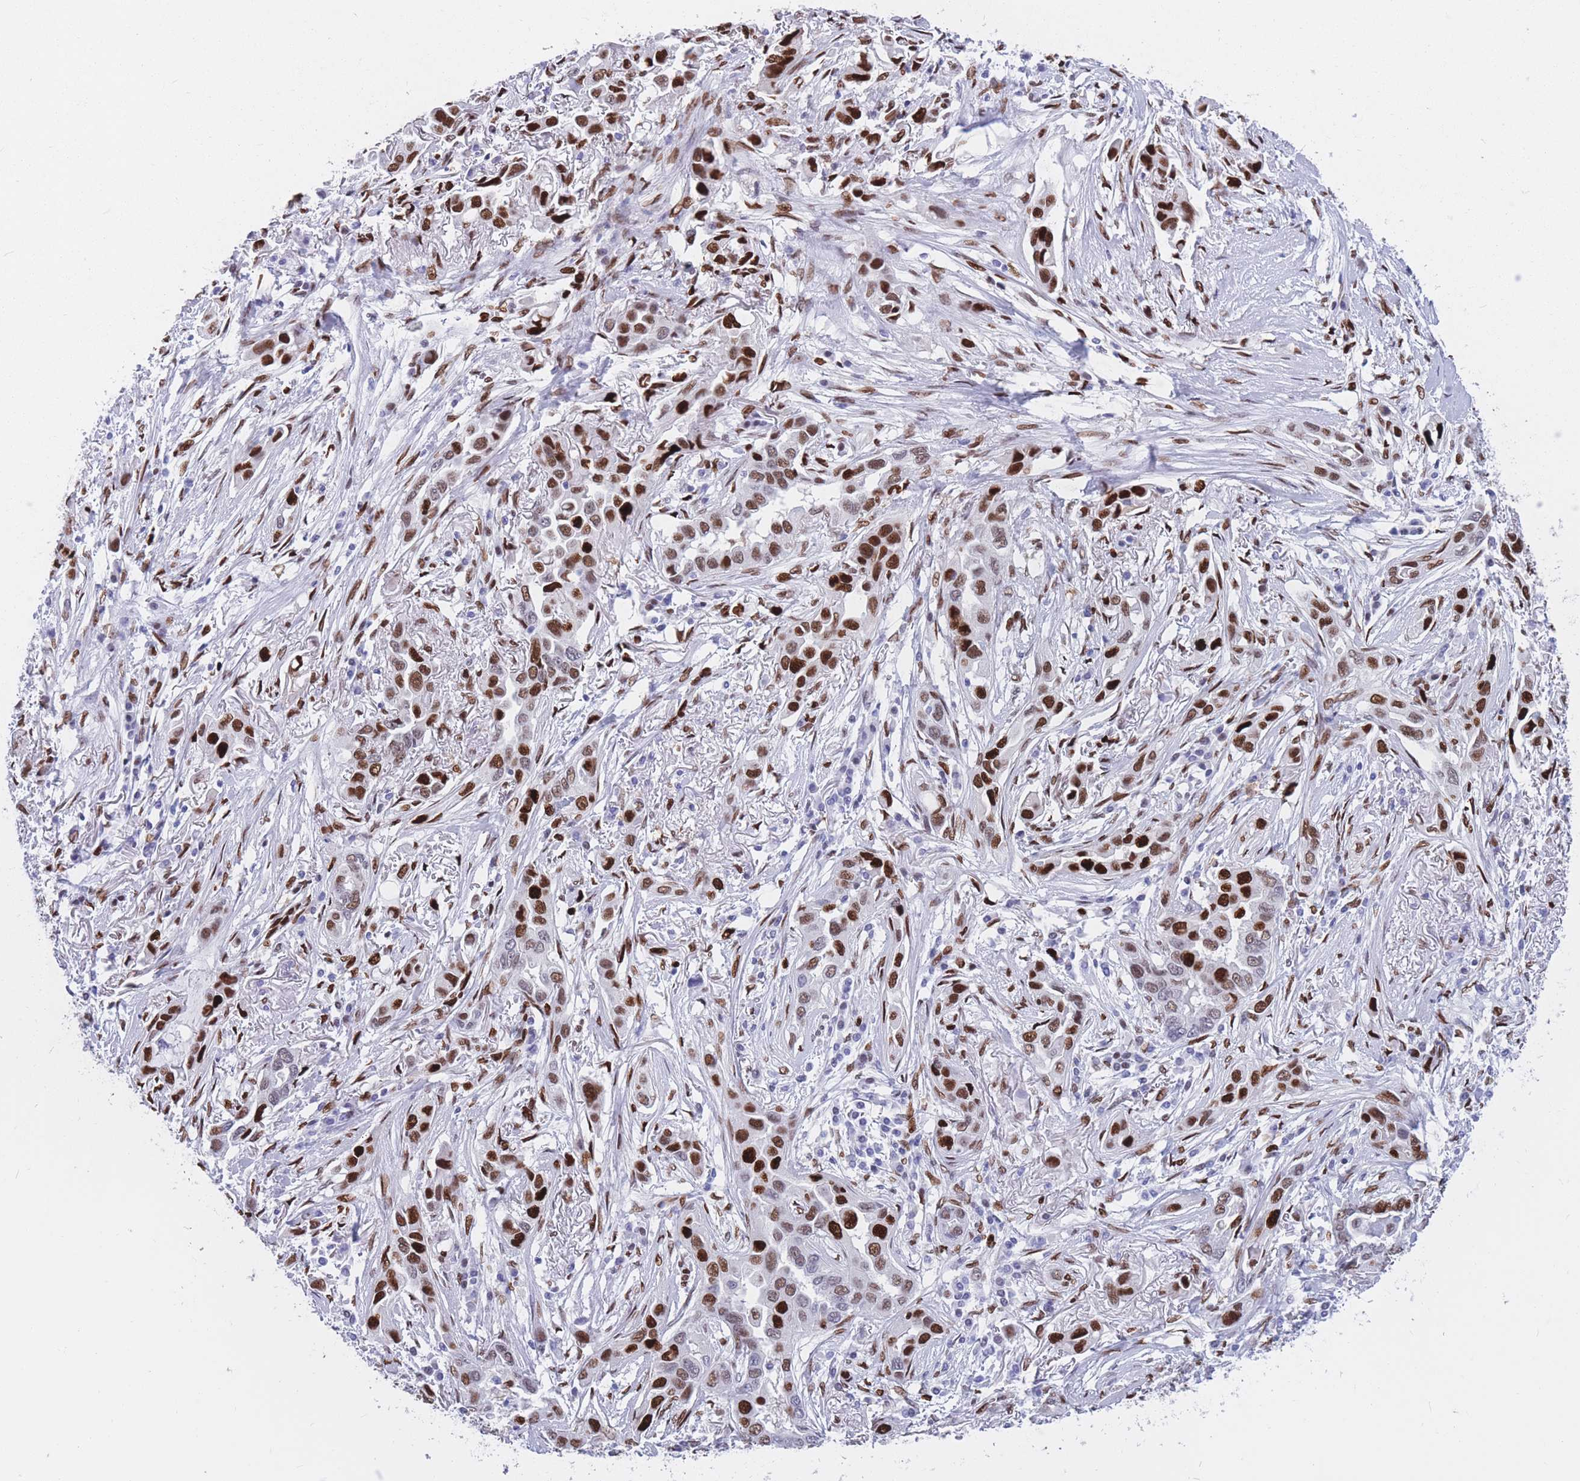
{"staining": {"intensity": "strong", "quantity": "25%-75%", "location": "nuclear"}, "tissue": "lung cancer", "cell_type": "Tumor cells", "image_type": "cancer", "snomed": [{"axis": "morphology", "description": "Adenocarcinoma, NOS"}, {"axis": "topography", "description": "Lung"}], "caption": "Strong nuclear protein expression is present in approximately 25%-75% of tumor cells in lung cancer.", "gene": "NASP", "patient": {"sex": "female", "age": 76}}